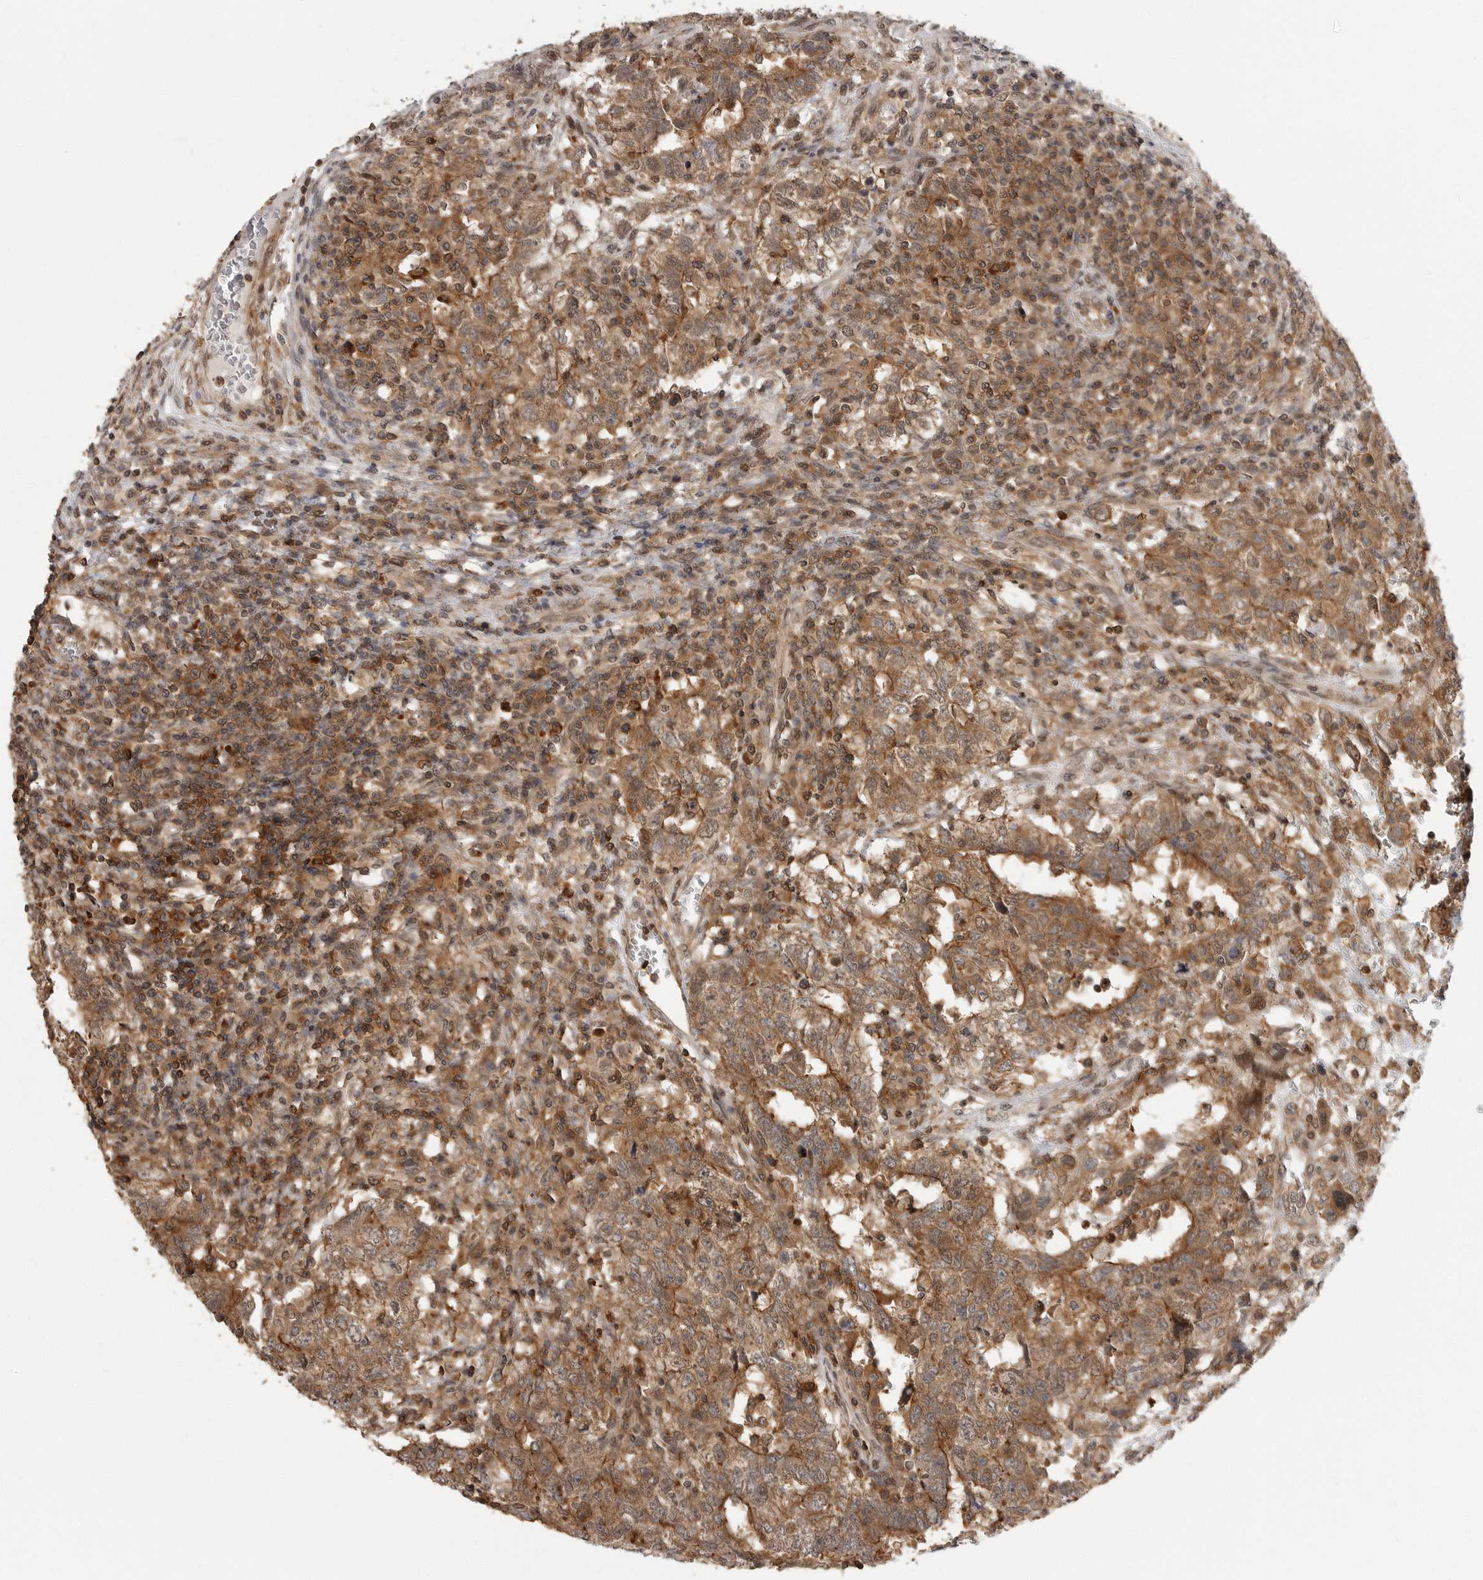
{"staining": {"intensity": "moderate", "quantity": ">75%", "location": "cytoplasmic/membranous"}, "tissue": "testis cancer", "cell_type": "Tumor cells", "image_type": "cancer", "snomed": [{"axis": "morphology", "description": "Carcinoma, Embryonal, NOS"}, {"axis": "topography", "description": "Testis"}], "caption": "Testis embryonal carcinoma tissue displays moderate cytoplasmic/membranous positivity in approximately >75% of tumor cells, visualized by immunohistochemistry. The protein is shown in brown color, while the nuclei are stained blue.", "gene": "ERN1", "patient": {"sex": "male", "age": 26}}